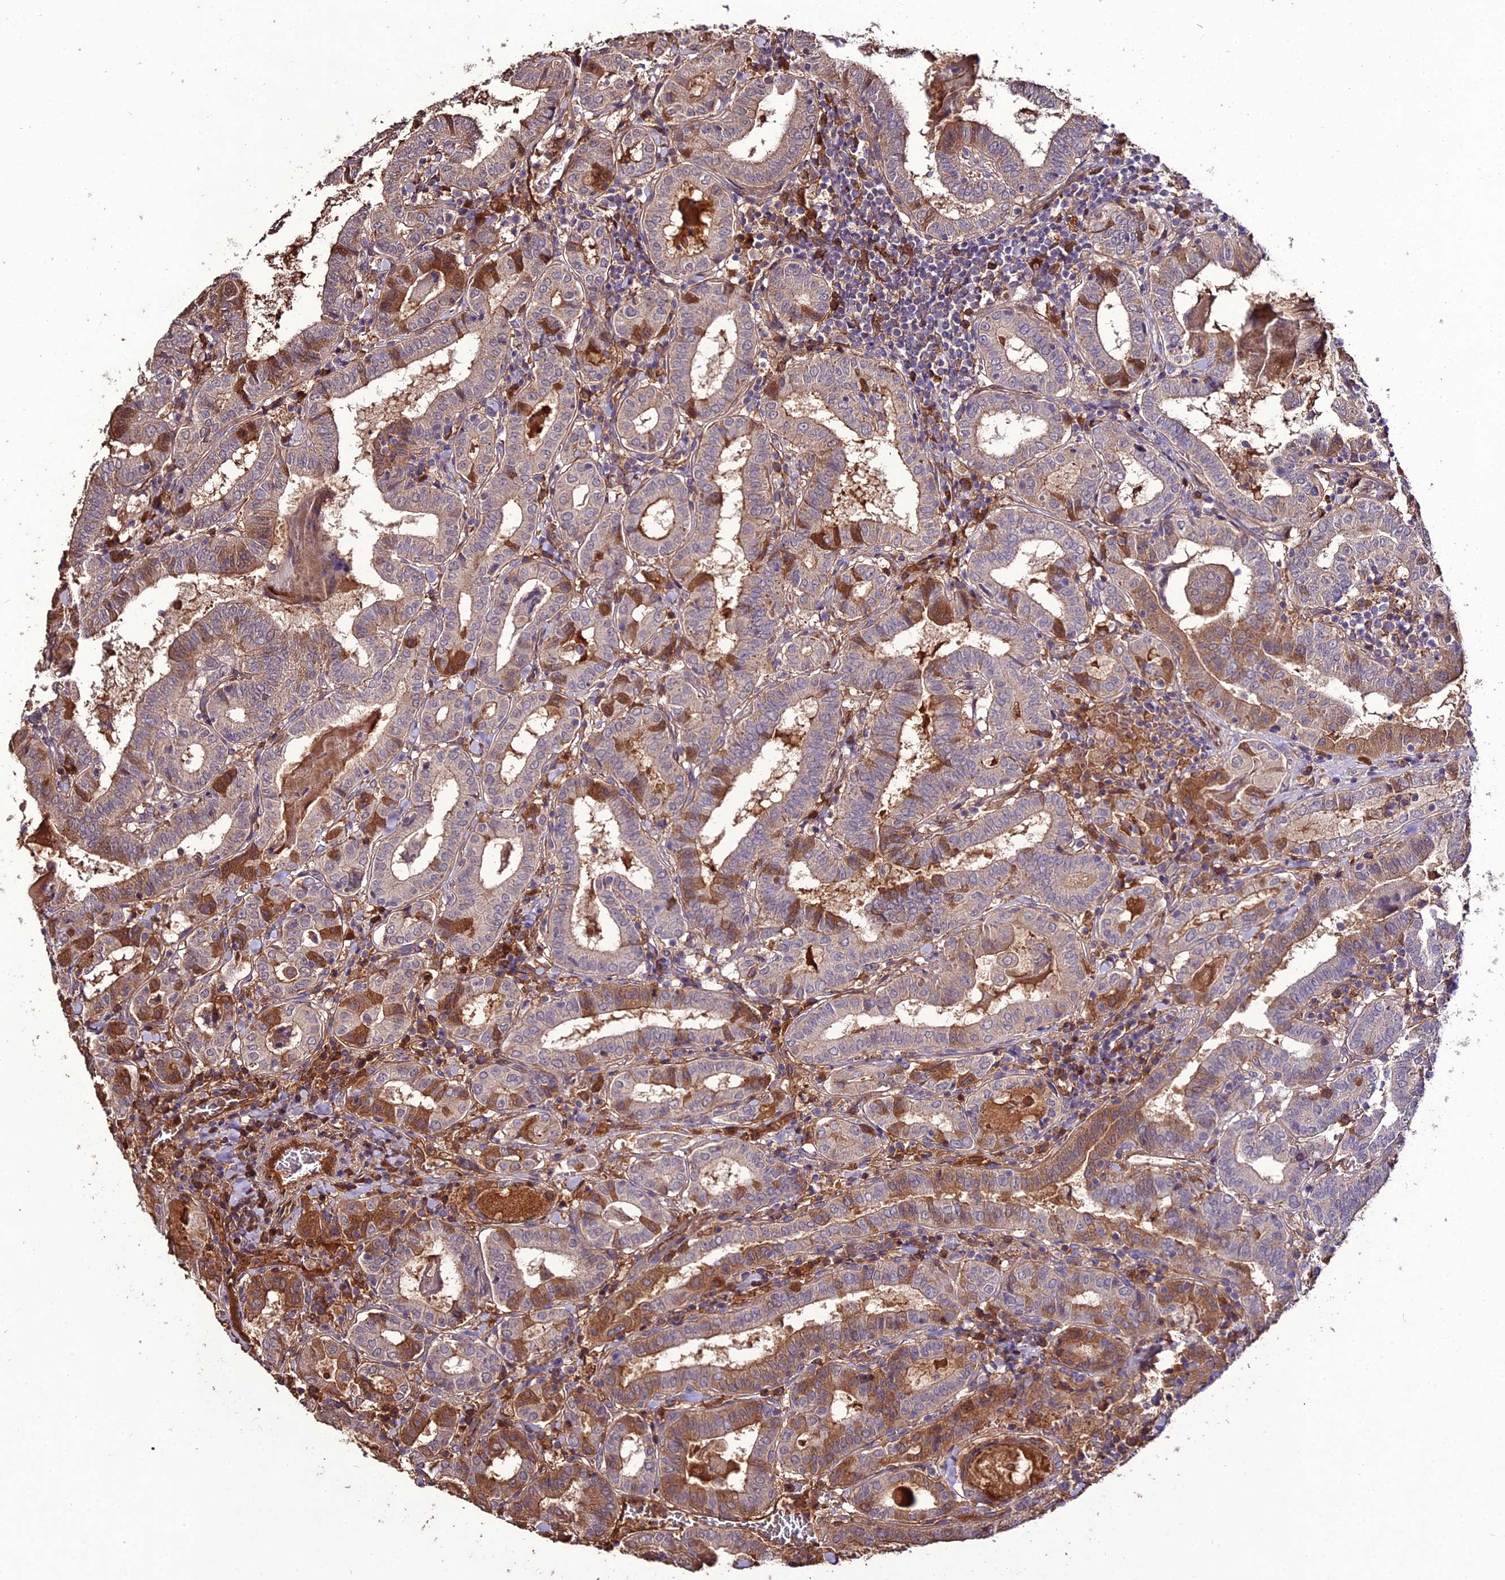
{"staining": {"intensity": "weak", "quantity": ">75%", "location": "cytoplasmic/membranous"}, "tissue": "thyroid cancer", "cell_type": "Tumor cells", "image_type": "cancer", "snomed": [{"axis": "morphology", "description": "Papillary adenocarcinoma, NOS"}, {"axis": "topography", "description": "Thyroid gland"}], "caption": "Immunohistochemistry staining of thyroid papillary adenocarcinoma, which shows low levels of weak cytoplasmic/membranous expression in about >75% of tumor cells indicating weak cytoplasmic/membranous protein expression. The staining was performed using DAB (brown) for protein detection and nuclei were counterstained in hematoxylin (blue).", "gene": "KCTD16", "patient": {"sex": "female", "age": 72}}